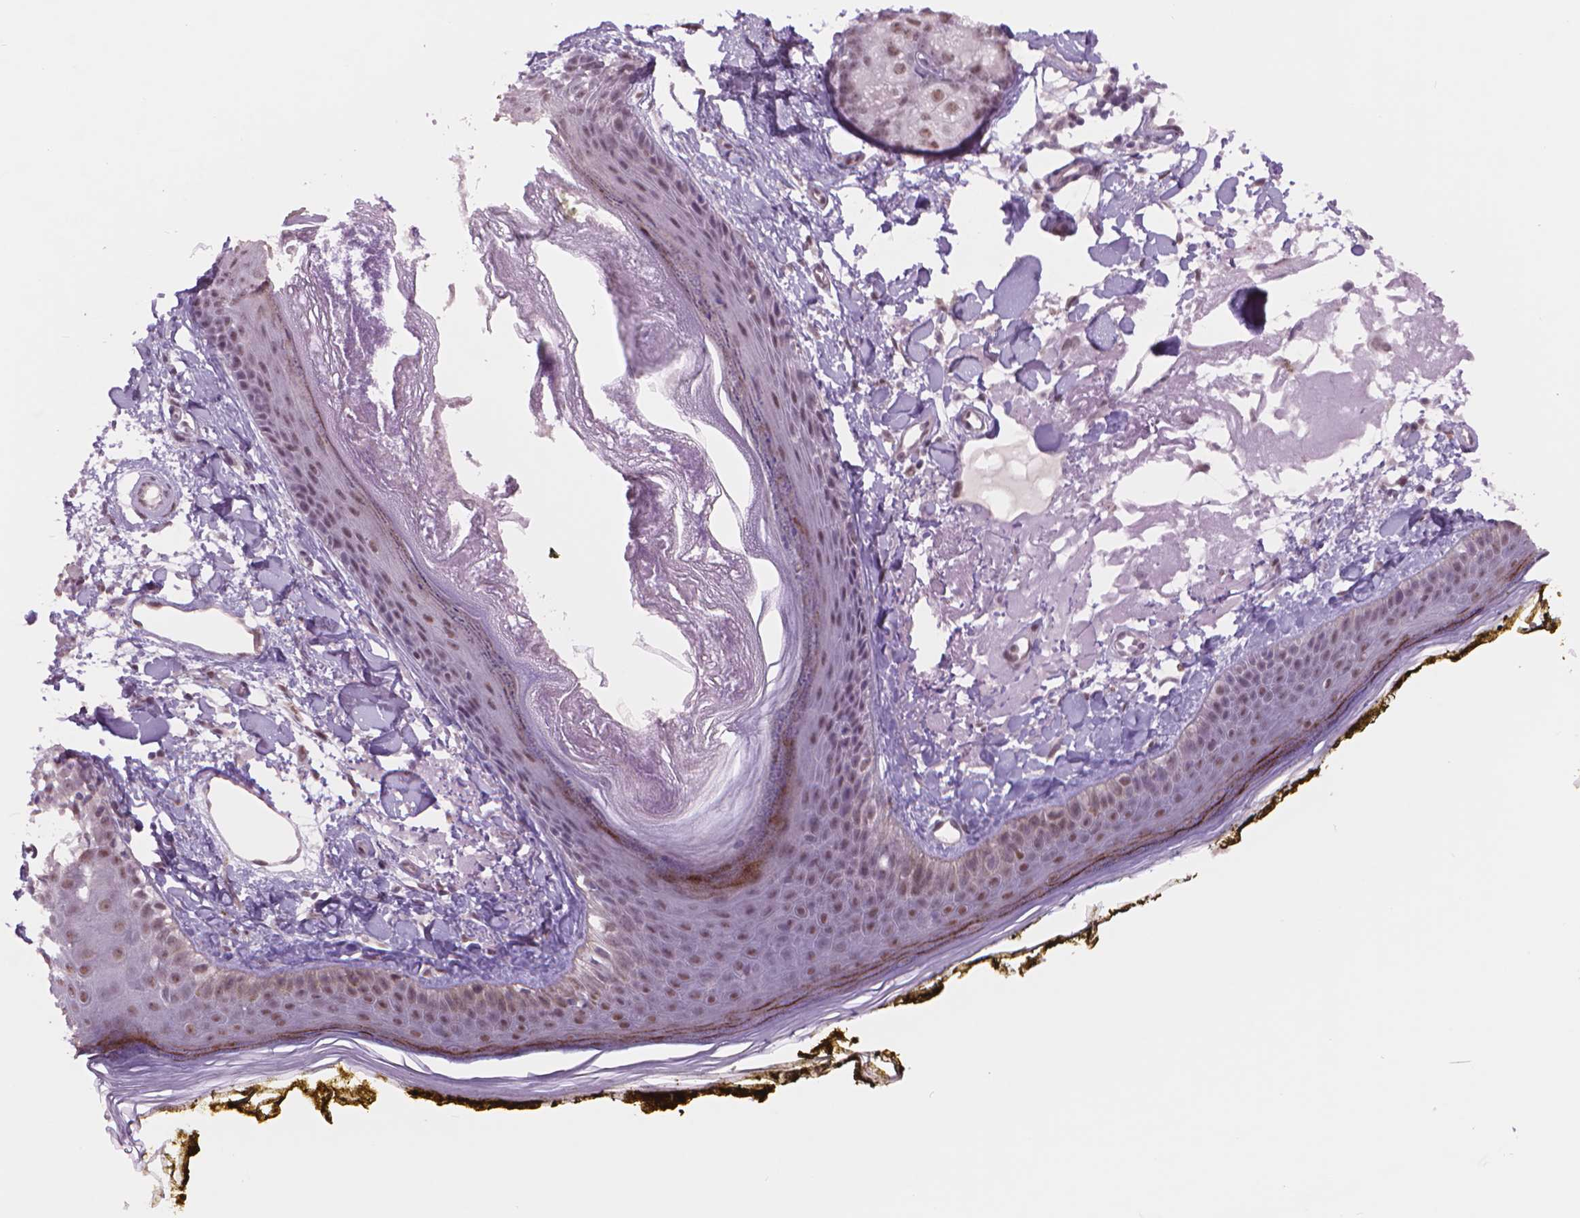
{"staining": {"intensity": "moderate", "quantity": "<25%", "location": "nuclear"}, "tissue": "skin", "cell_type": "Fibroblasts", "image_type": "normal", "snomed": [{"axis": "morphology", "description": "Normal tissue, NOS"}, {"axis": "topography", "description": "Skin"}], "caption": "The image demonstrates staining of normal skin, revealing moderate nuclear protein positivity (brown color) within fibroblasts.", "gene": "POLR3D", "patient": {"sex": "male", "age": 76}}